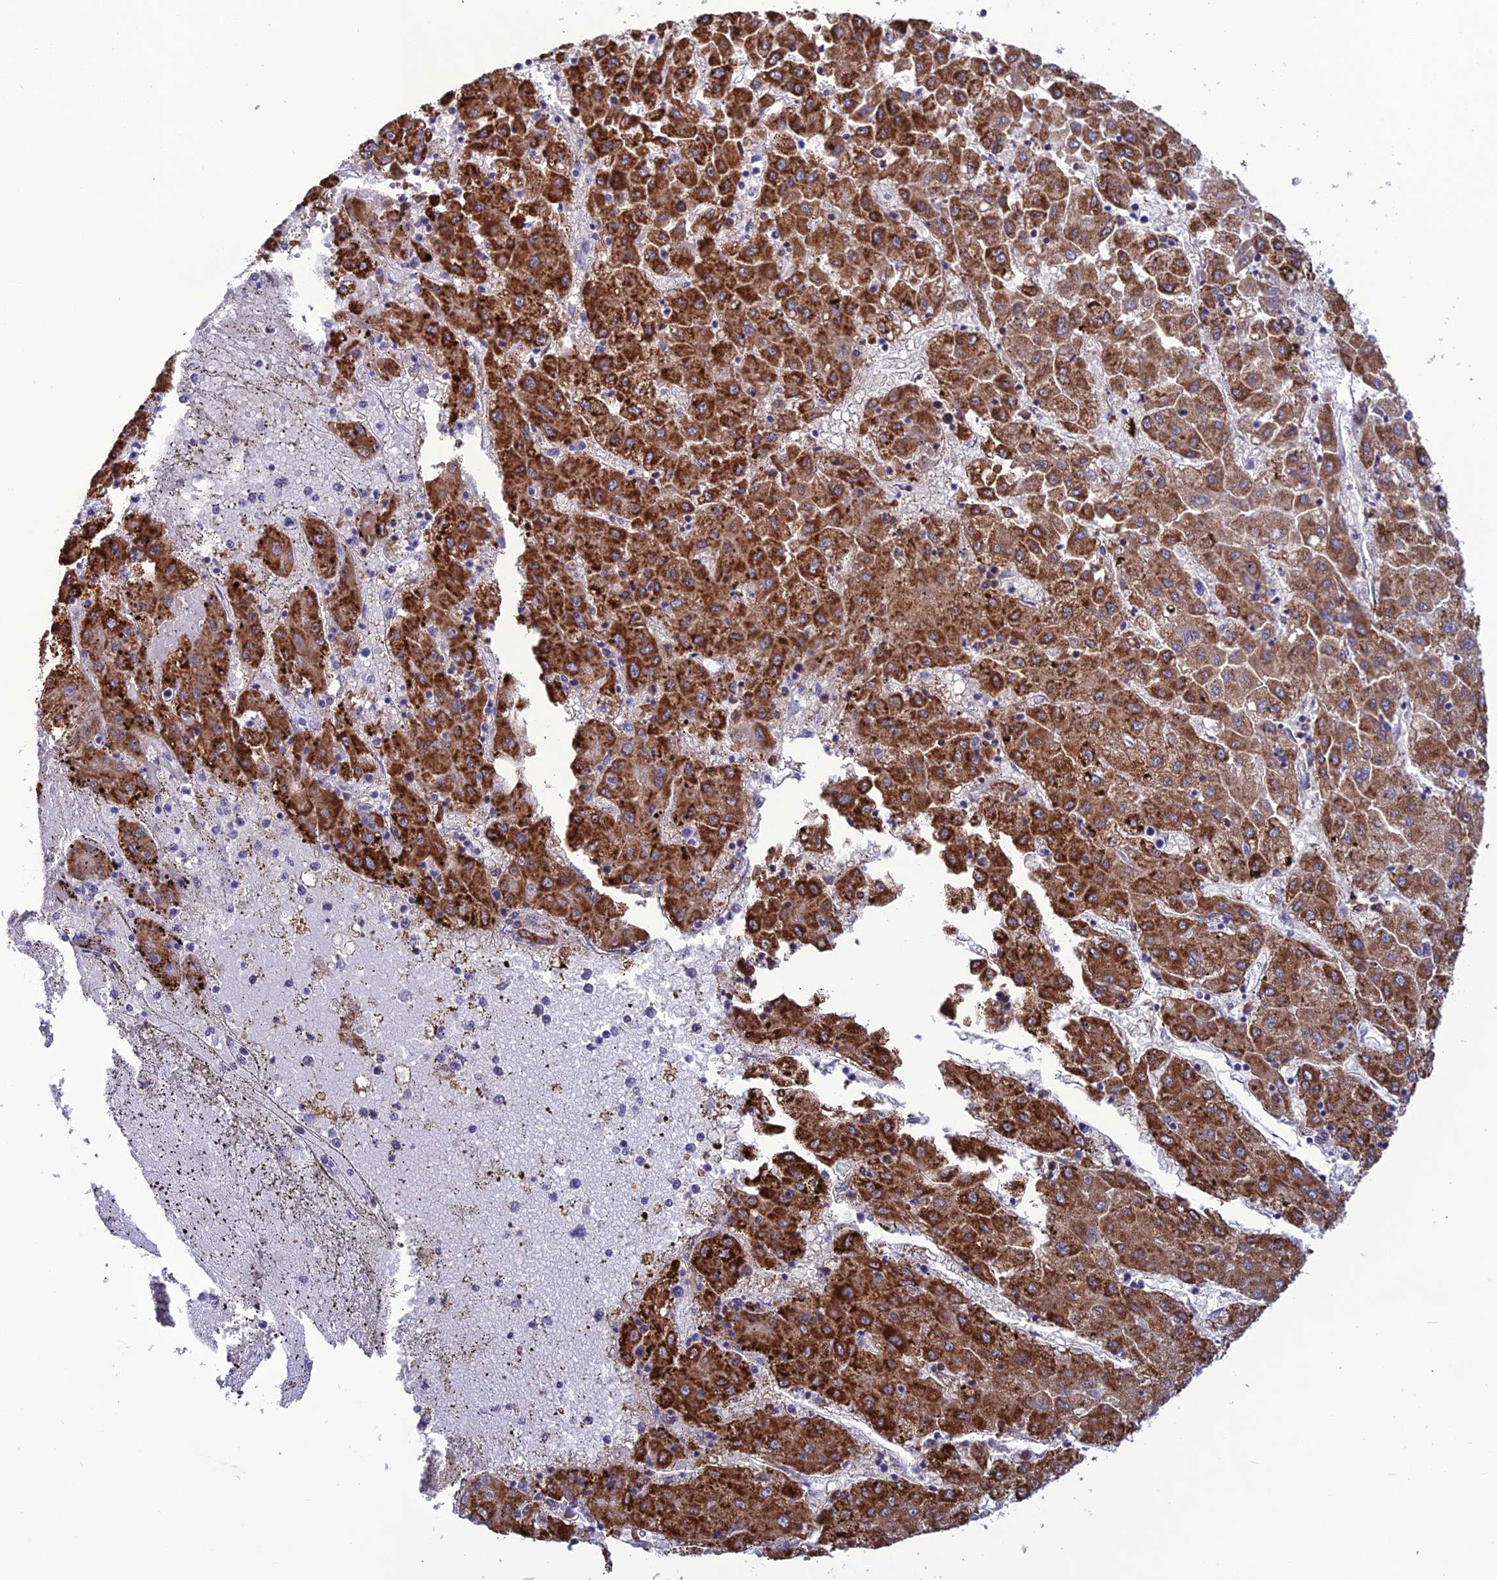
{"staining": {"intensity": "strong", "quantity": ">75%", "location": "cytoplasmic/membranous"}, "tissue": "liver cancer", "cell_type": "Tumor cells", "image_type": "cancer", "snomed": [{"axis": "morphology", "description": "Carcinoma, Hepatocellular, NOS"}, {"axis": "topography", "description": "Liver"}], "caption": "DAB (3,3'-diaminobenzidine) immunohistochemical staining of human liver cancer demonstrates strong cytoplasmic/membranous protein expression in about >75% of tumor cells.", "gene": "OR56B1", "patient": {"sex": "male", "age": 72}}